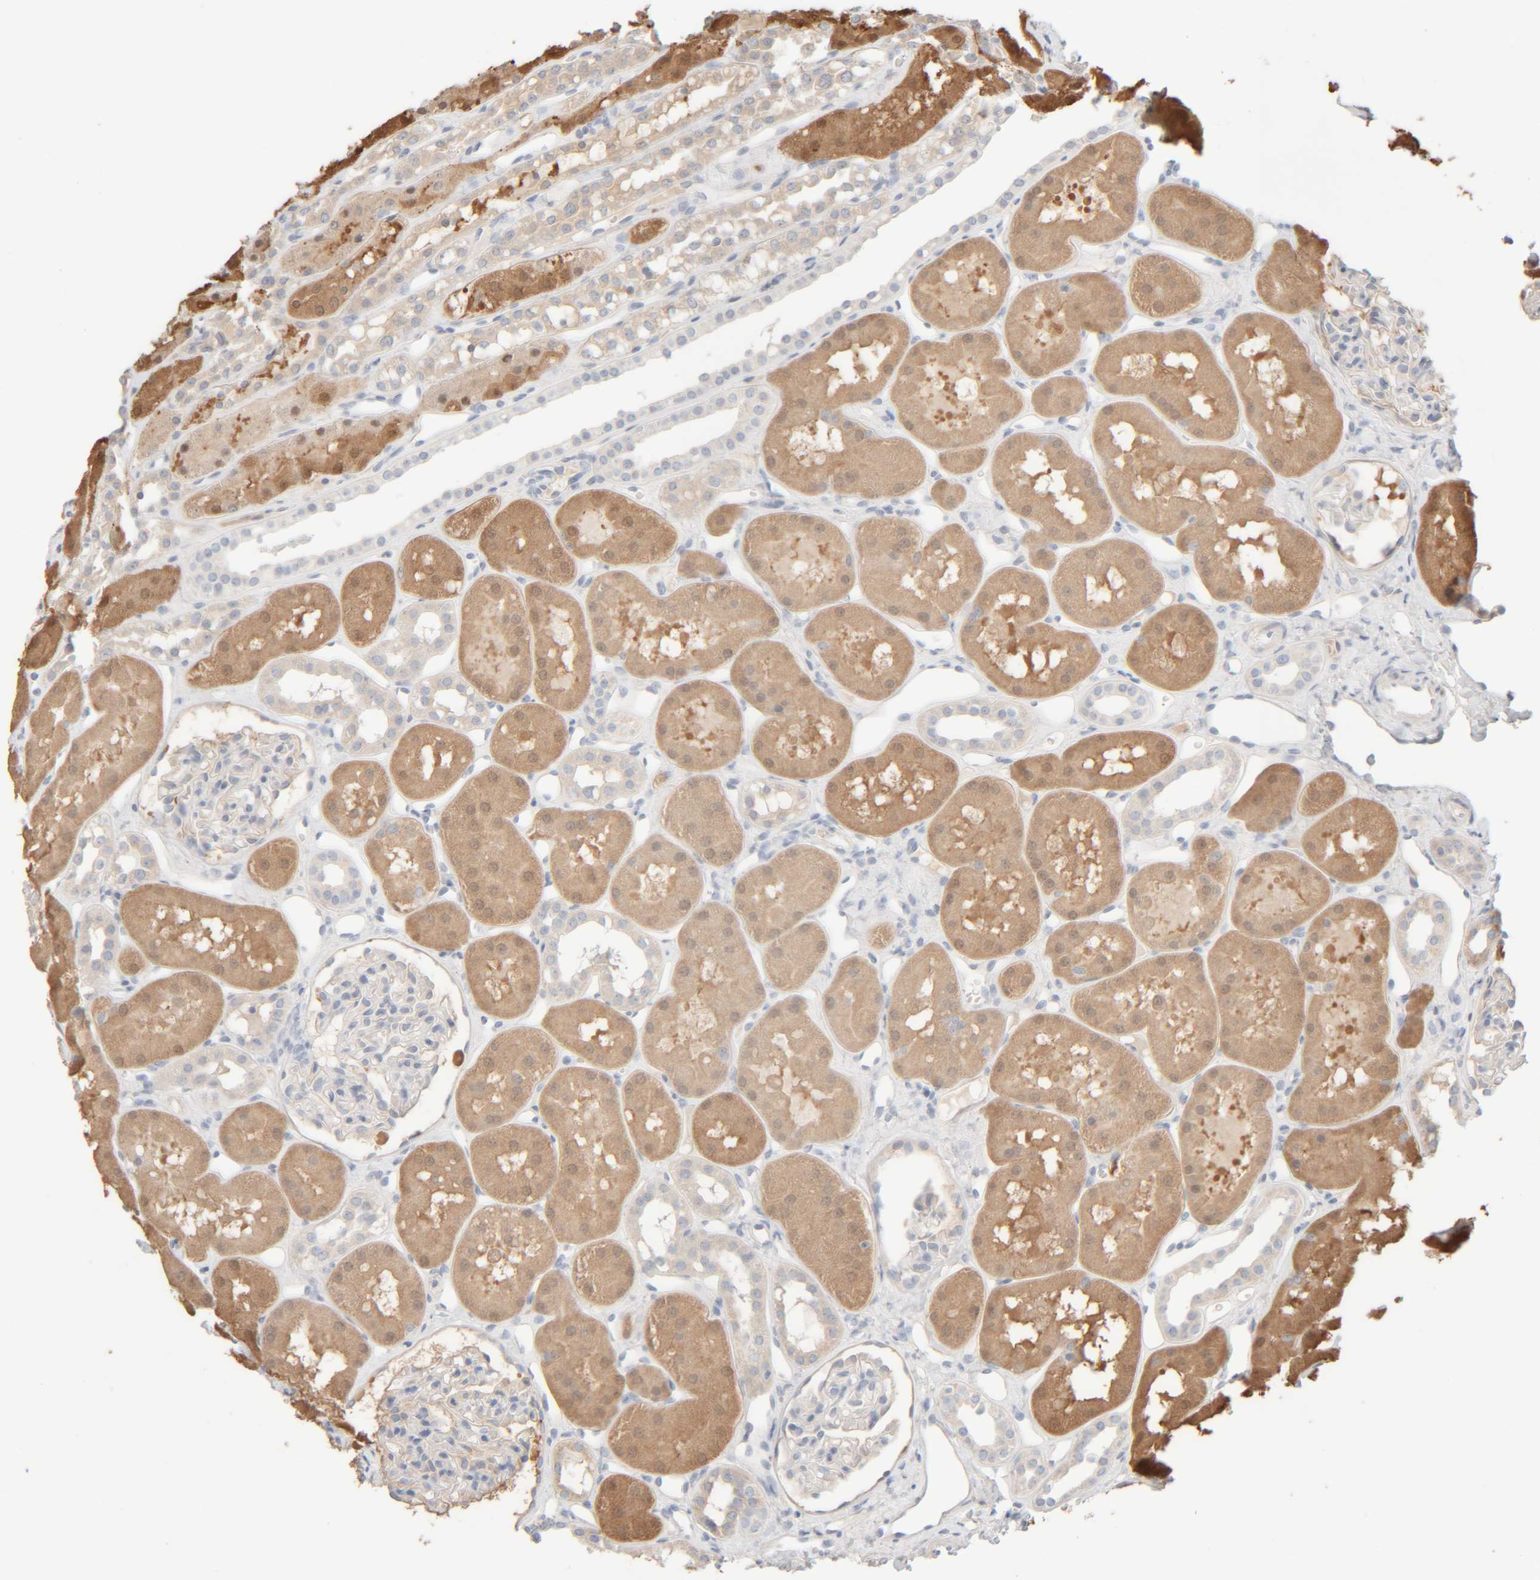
{"staining": {"intensity": "negative", "quantity": "none", "location": "none"}, "tissue": "kidney", "cell_type": "Cells in glomeruli", "image_type": "normal", "snomed": [{"axis": "morphology", "description": "Normal tissue, NOS"}, {"axis": "topography", "description": "Kidney"}], "caption": "An image of human kidney is negative for staining in cells in glomeruli. The staining is performed using DAB (3,3'-diaminobenzidine) brown chromogen with nuclei counter-stained in using hematoxylin.", "gene": "RIDA", "patient": {"sex": "male", "age": 16}}